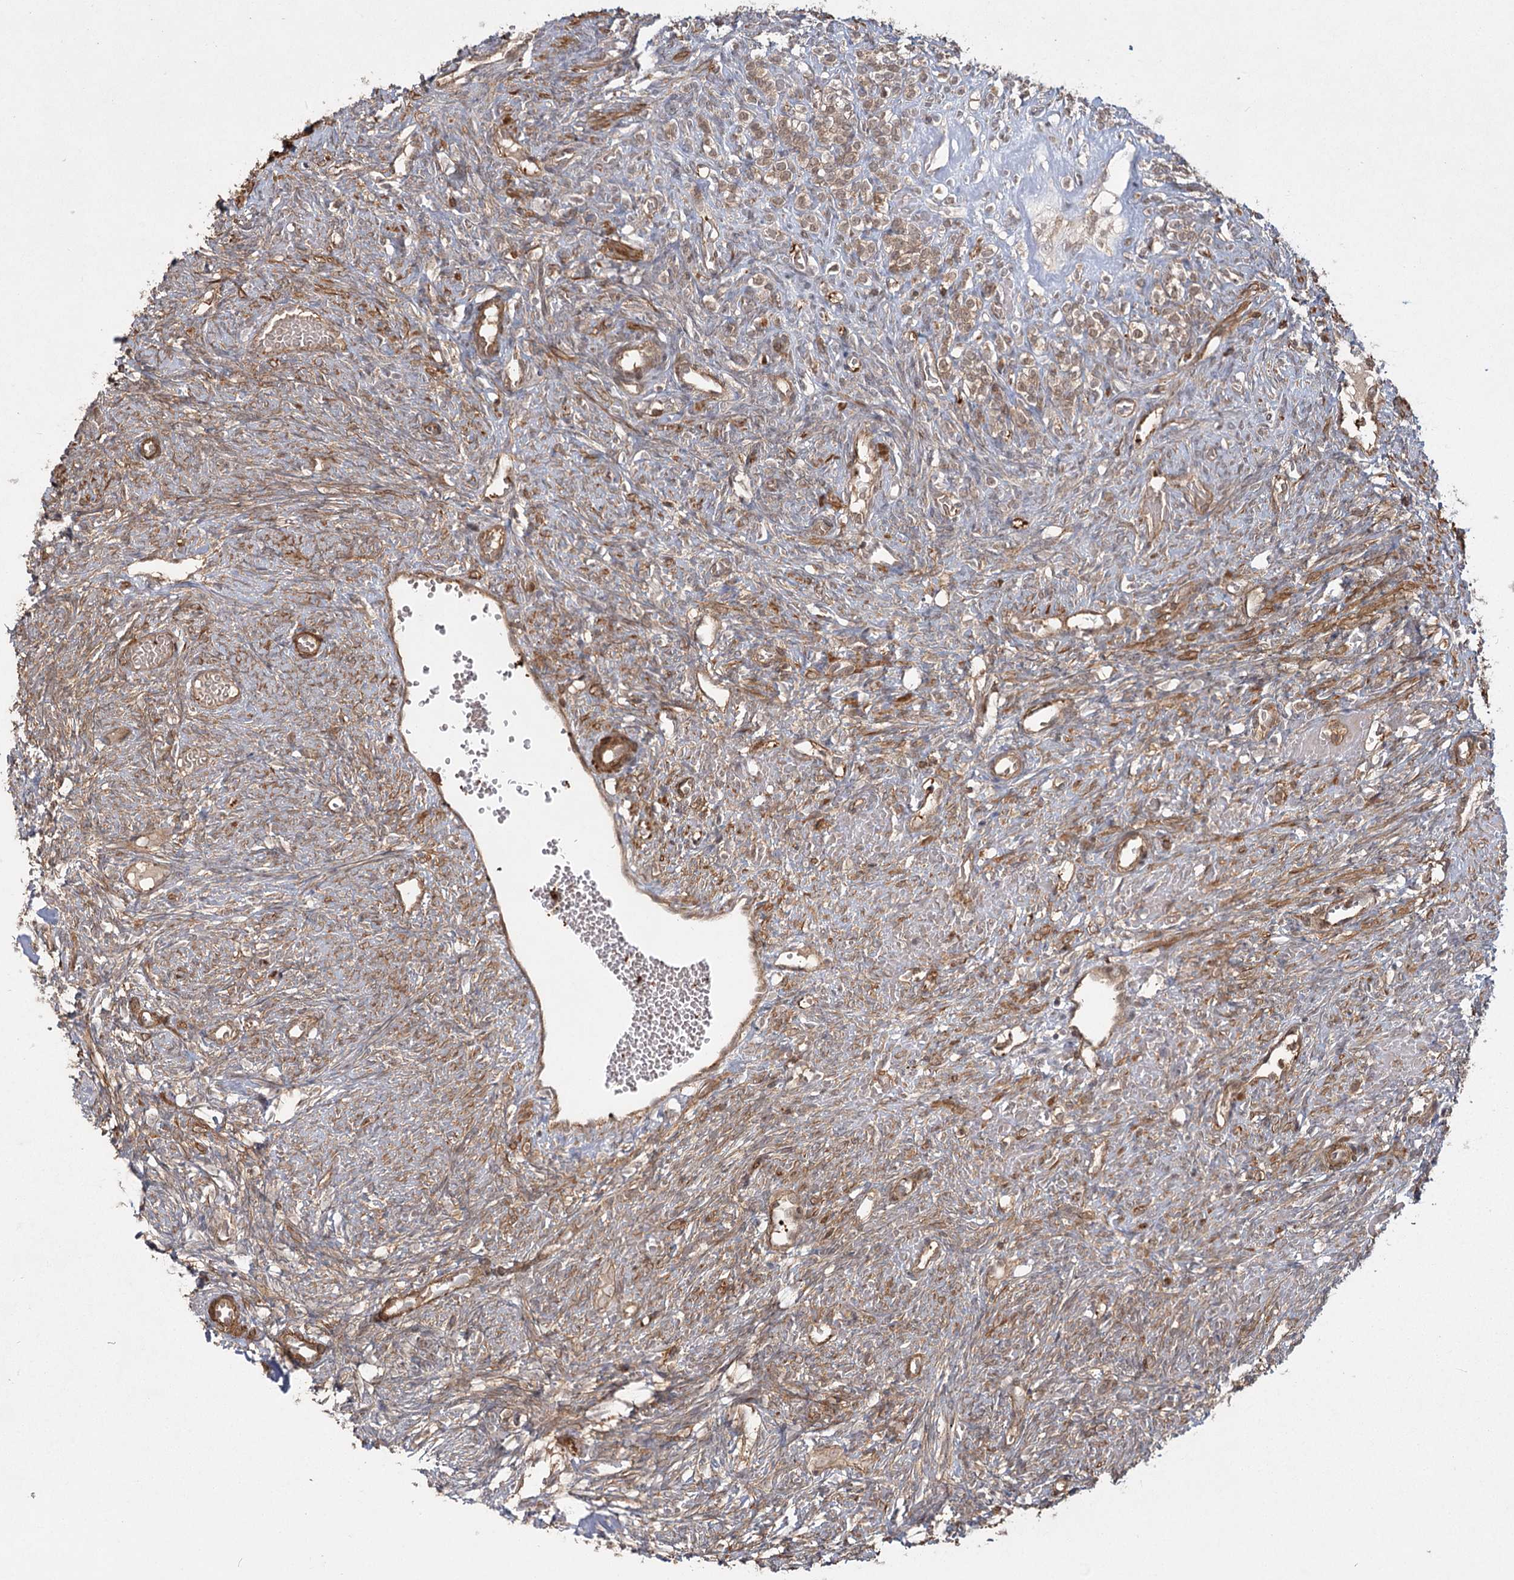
{"staining": {"intensity": "moderate", "quantity": ">75%", "location": "cytoplasmic/membranous"}, "tissue": "ovary", "cell_type": "Follicle cells", "image_type": "normal", "snomed": [{"axis": "morphology", "description": "Normal tissue, NOS"}, {"axis": "topography", "description": "Ovary"}], "caption": "Immunohistochemical staining of normal ovary exhibits >75% levels of moderate cytoplasmic/membranous protein positivity in about >75% of follicle cells.", "gene": "MDFIC", "patient": {"sex": "female", "age": 41}}